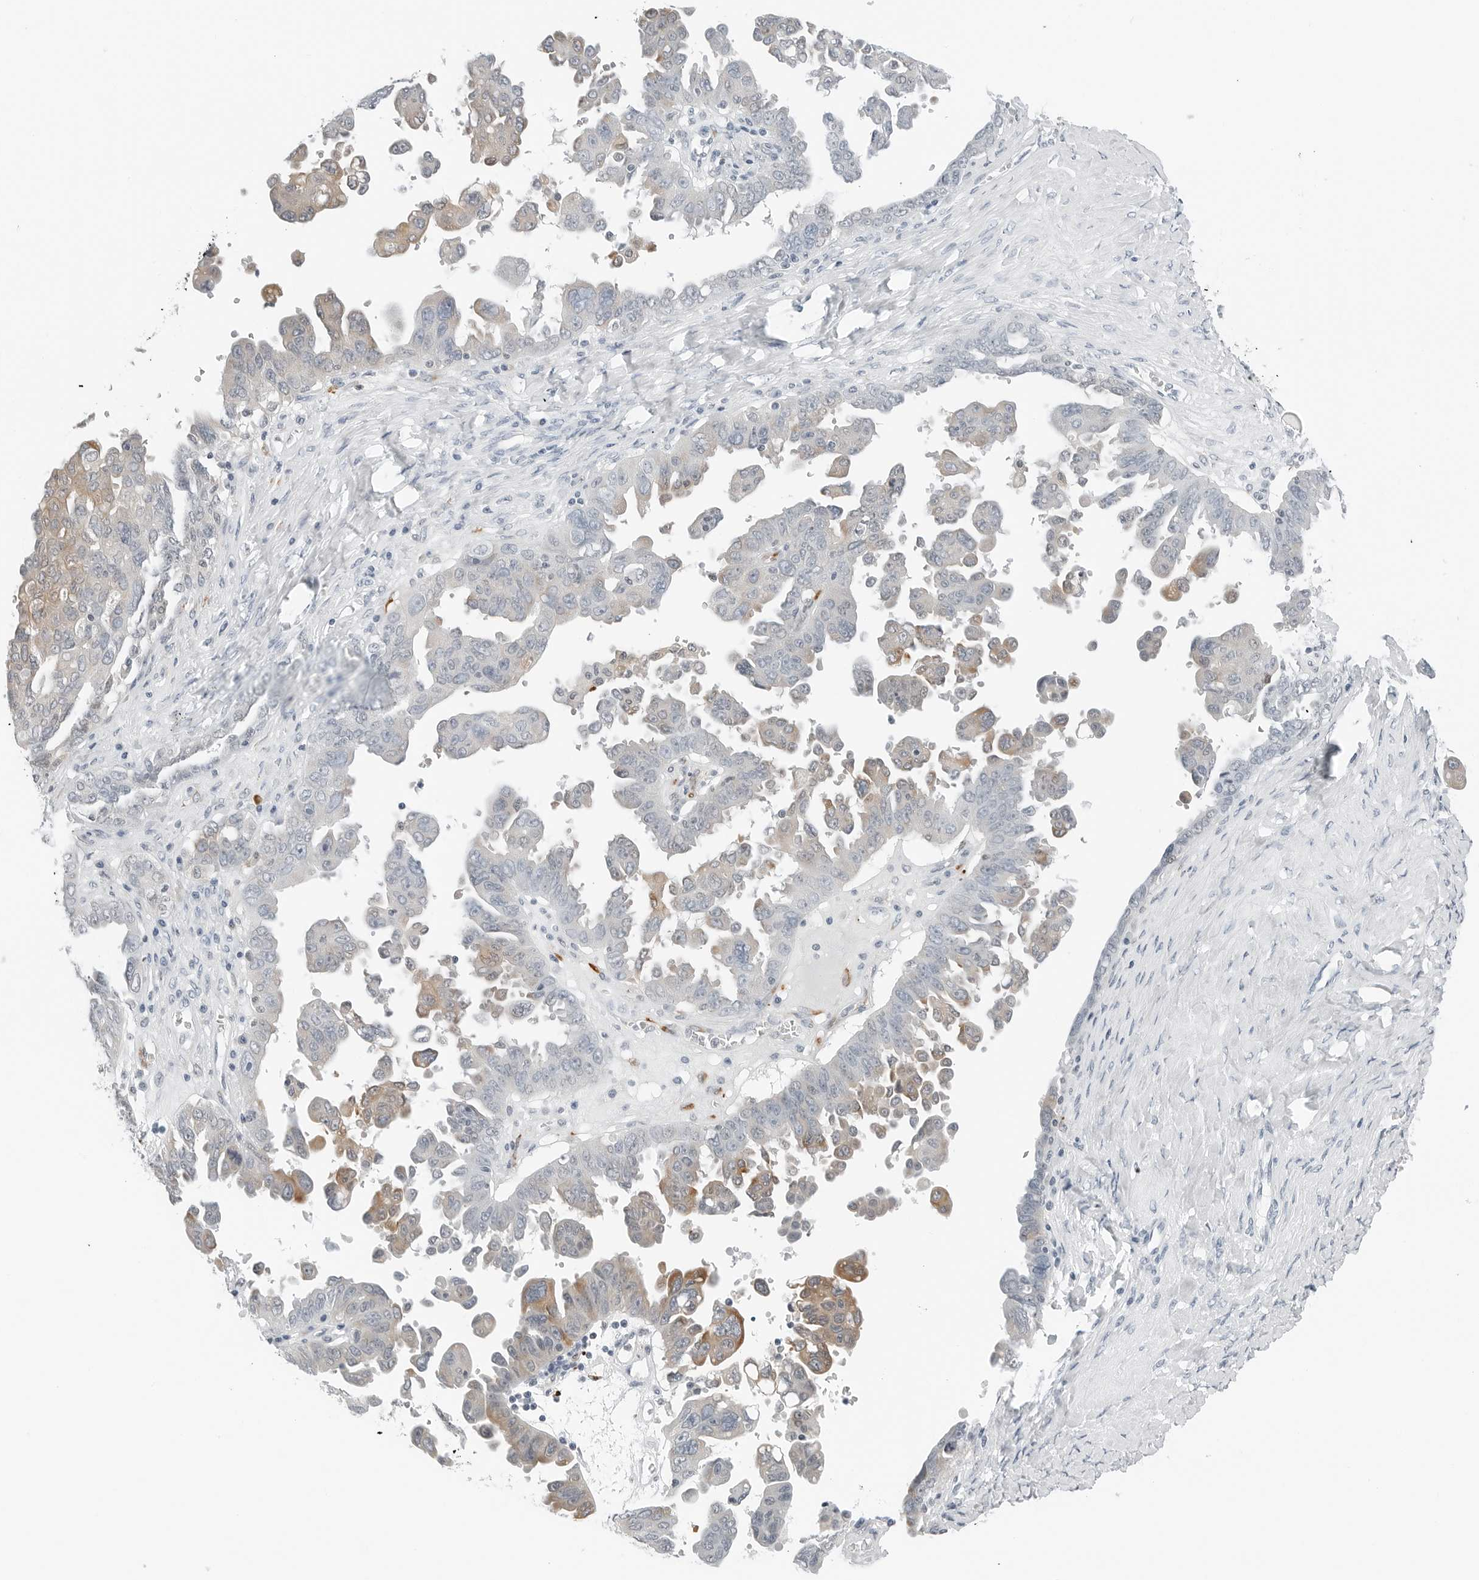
{"staining": {"intensity": "moderate", "quantity": "<25%", "location": "cytoplasmic/membranous"}, "tissue": "ovarian cancer", "cell_type": "Tumor cells", "image_type": "cancer", "snomed": [{"axis": "morphology", "description": "Carcinoma, endometroid"}, {"axis": "topography", "description": "Ovary"}], "caption": "IHC of endometroid carcinoma (ovarian) reveals low levels of moderate cytoplasmic/membranous staining in approximately <25% of tumor cells. (Brightfield microscopy of DAB IHC at high magnification).", "gene": "P4HA2", "patient": {"sex": "female", "age": 62}}